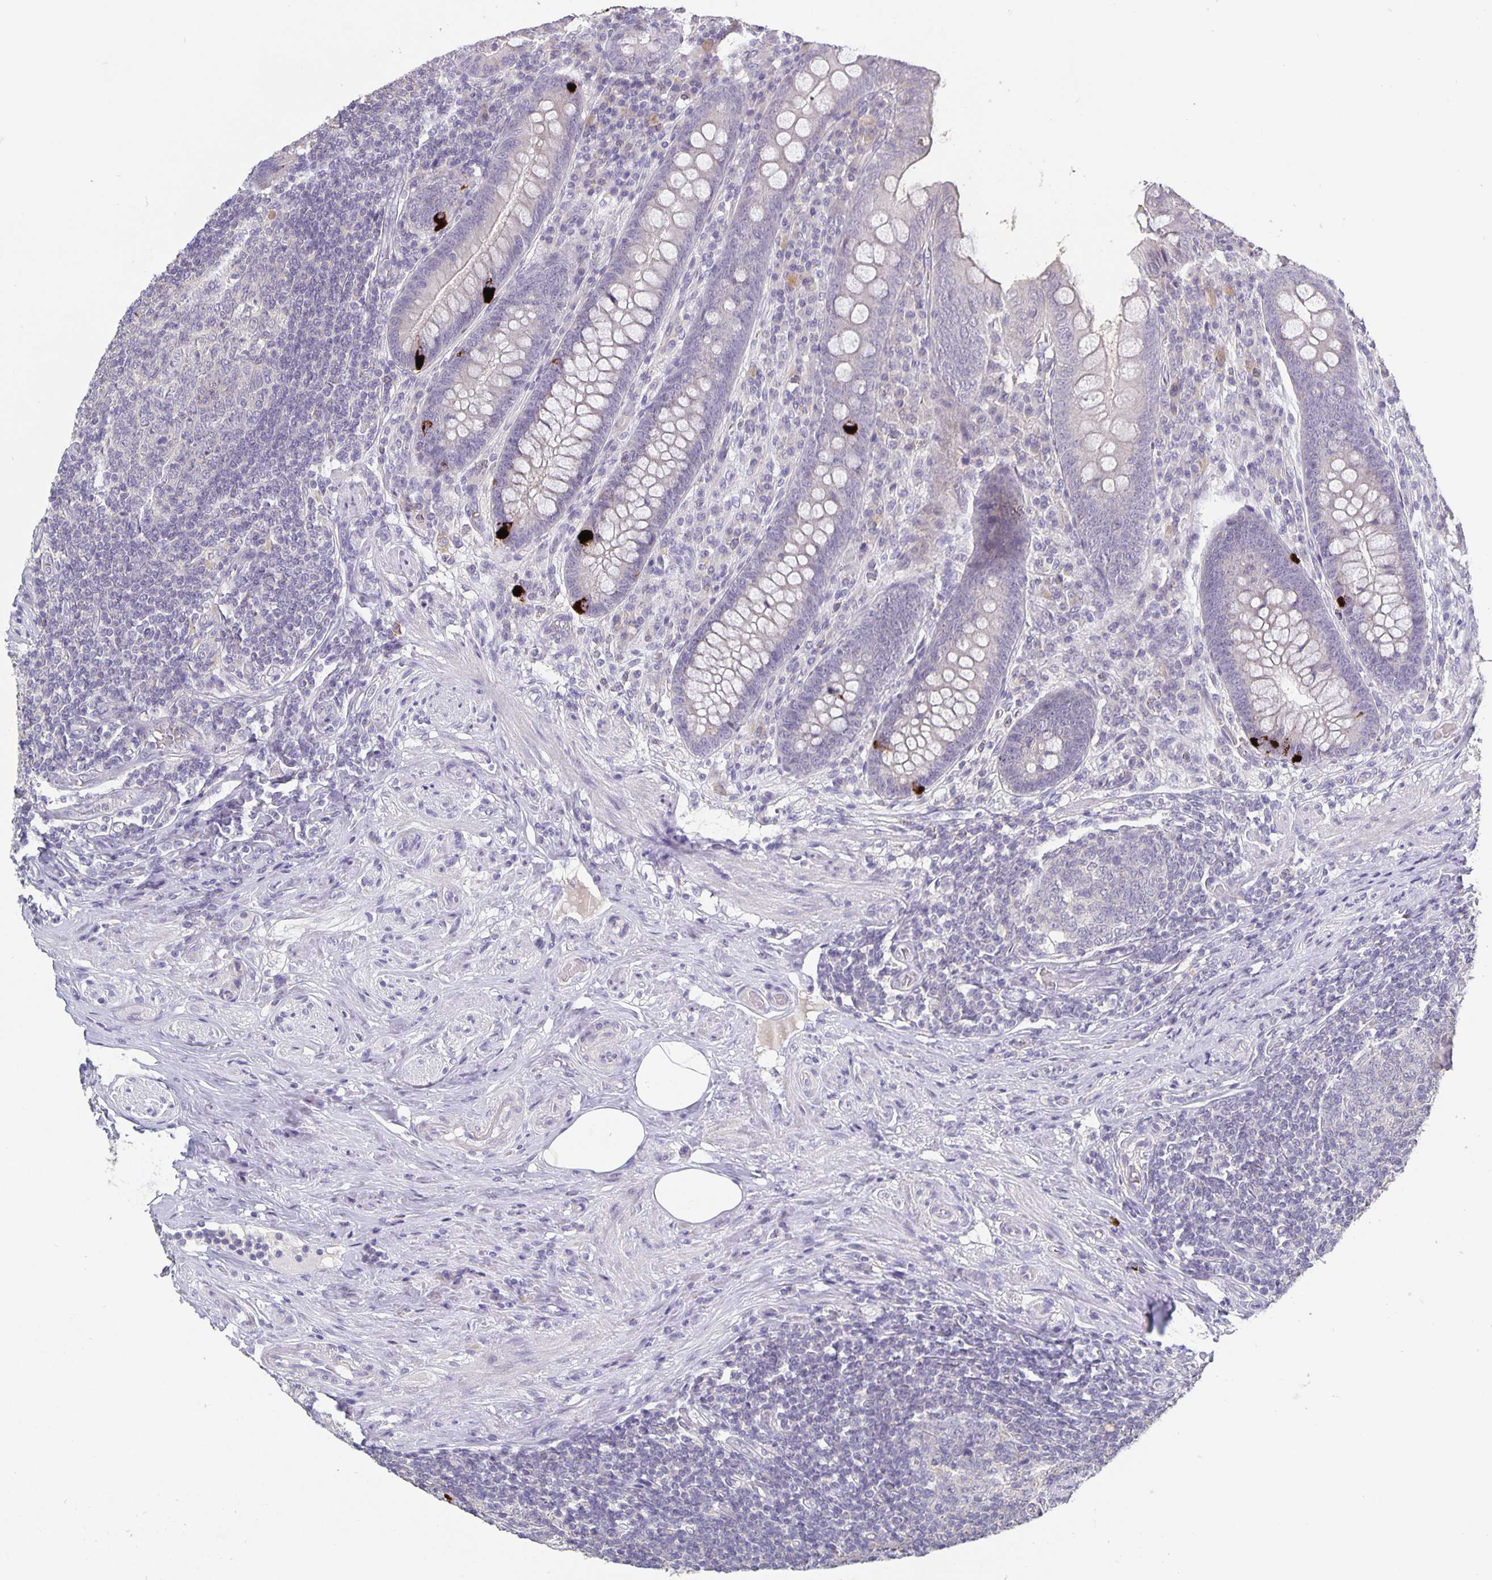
{"staining": {"intensity": "strong", "quantity": "<25%", "location": "cytoplasmic/membranous"}, "tissue": "appendix", "cell_type": "Glandular cells", "image_type": "normal", "snomed": [{"axis": "morphology", "description": "Normal tissue, NOS"}, {"axis": "topography", "description": "Appendix"}], "caption": "Appendix stained with DAB (3,3'-diaminobenzidine) immunohistochemistry exhibits medium levels of strong cytoplasmic/membranous expression in about <25% of glandular cells. (DAB = brown stain, brightfield microscopy at high magnification).", "gene": "GDF15", "patient": {"sex": "male", "age": 71}}